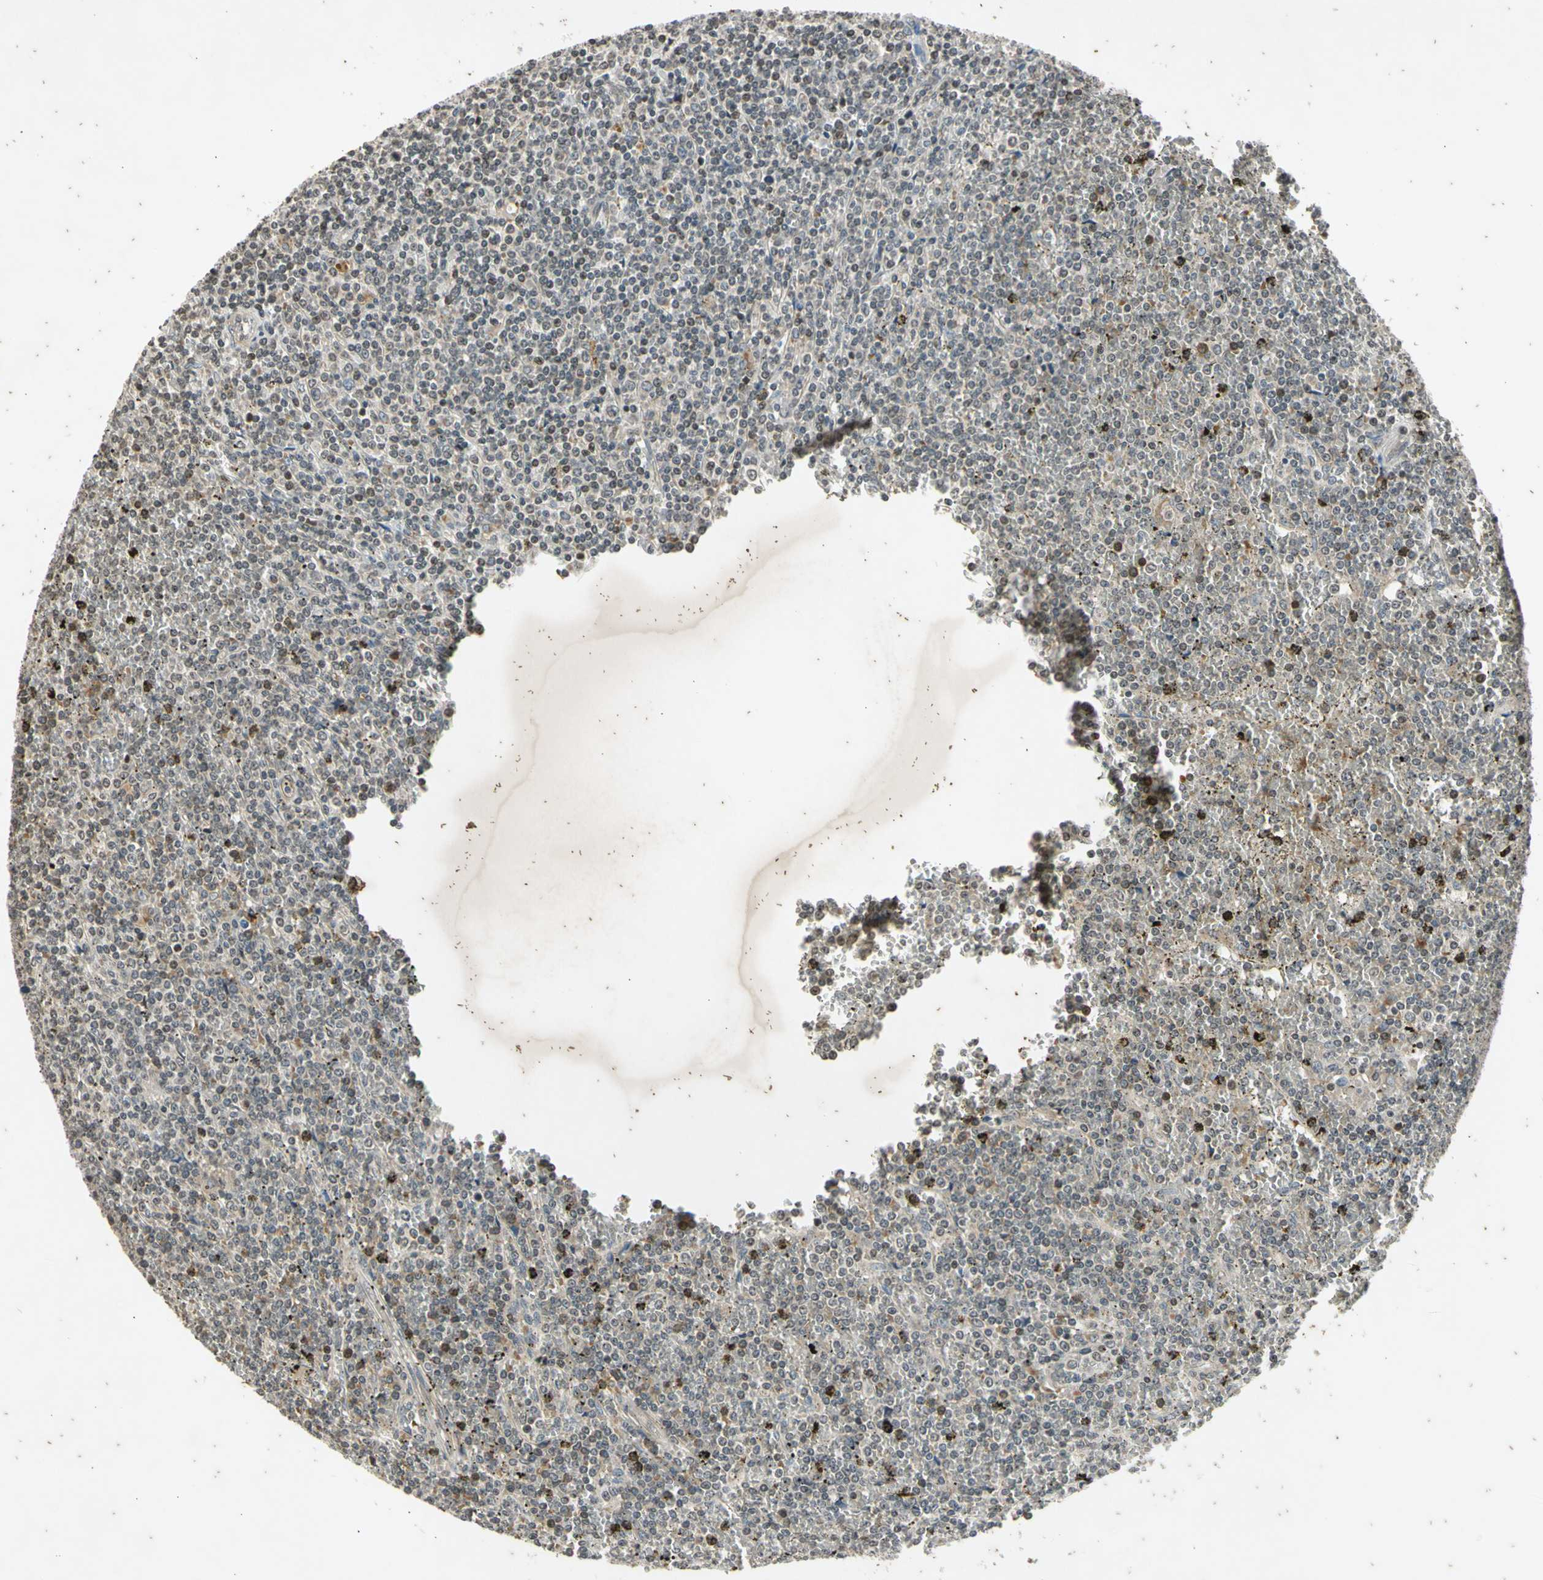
{"staining": {"intensity": "moderate", "quantity": "<25%", "location": "cytoplasmic/membranous,nuclear"}, "tissue": "lymphoma", "cell_type": "Tumor cells", "image_type": "cancer", "snomed": [{"axis": "morphology", "description": "Malignant lymphoma, non-Hodgkin's type, Low grade"}, {"axis": "topography", "description": "Spleen"}], "caption": "High-power microscopy captured an immunohistochemistry histopathology image of lymphoma, revealing moderate cytoplasmic/membranous and nuclear positivity in about <25% of tumor cells.", "gene": "EFNB2", "patient": {"sex": "female", "age": 19}}